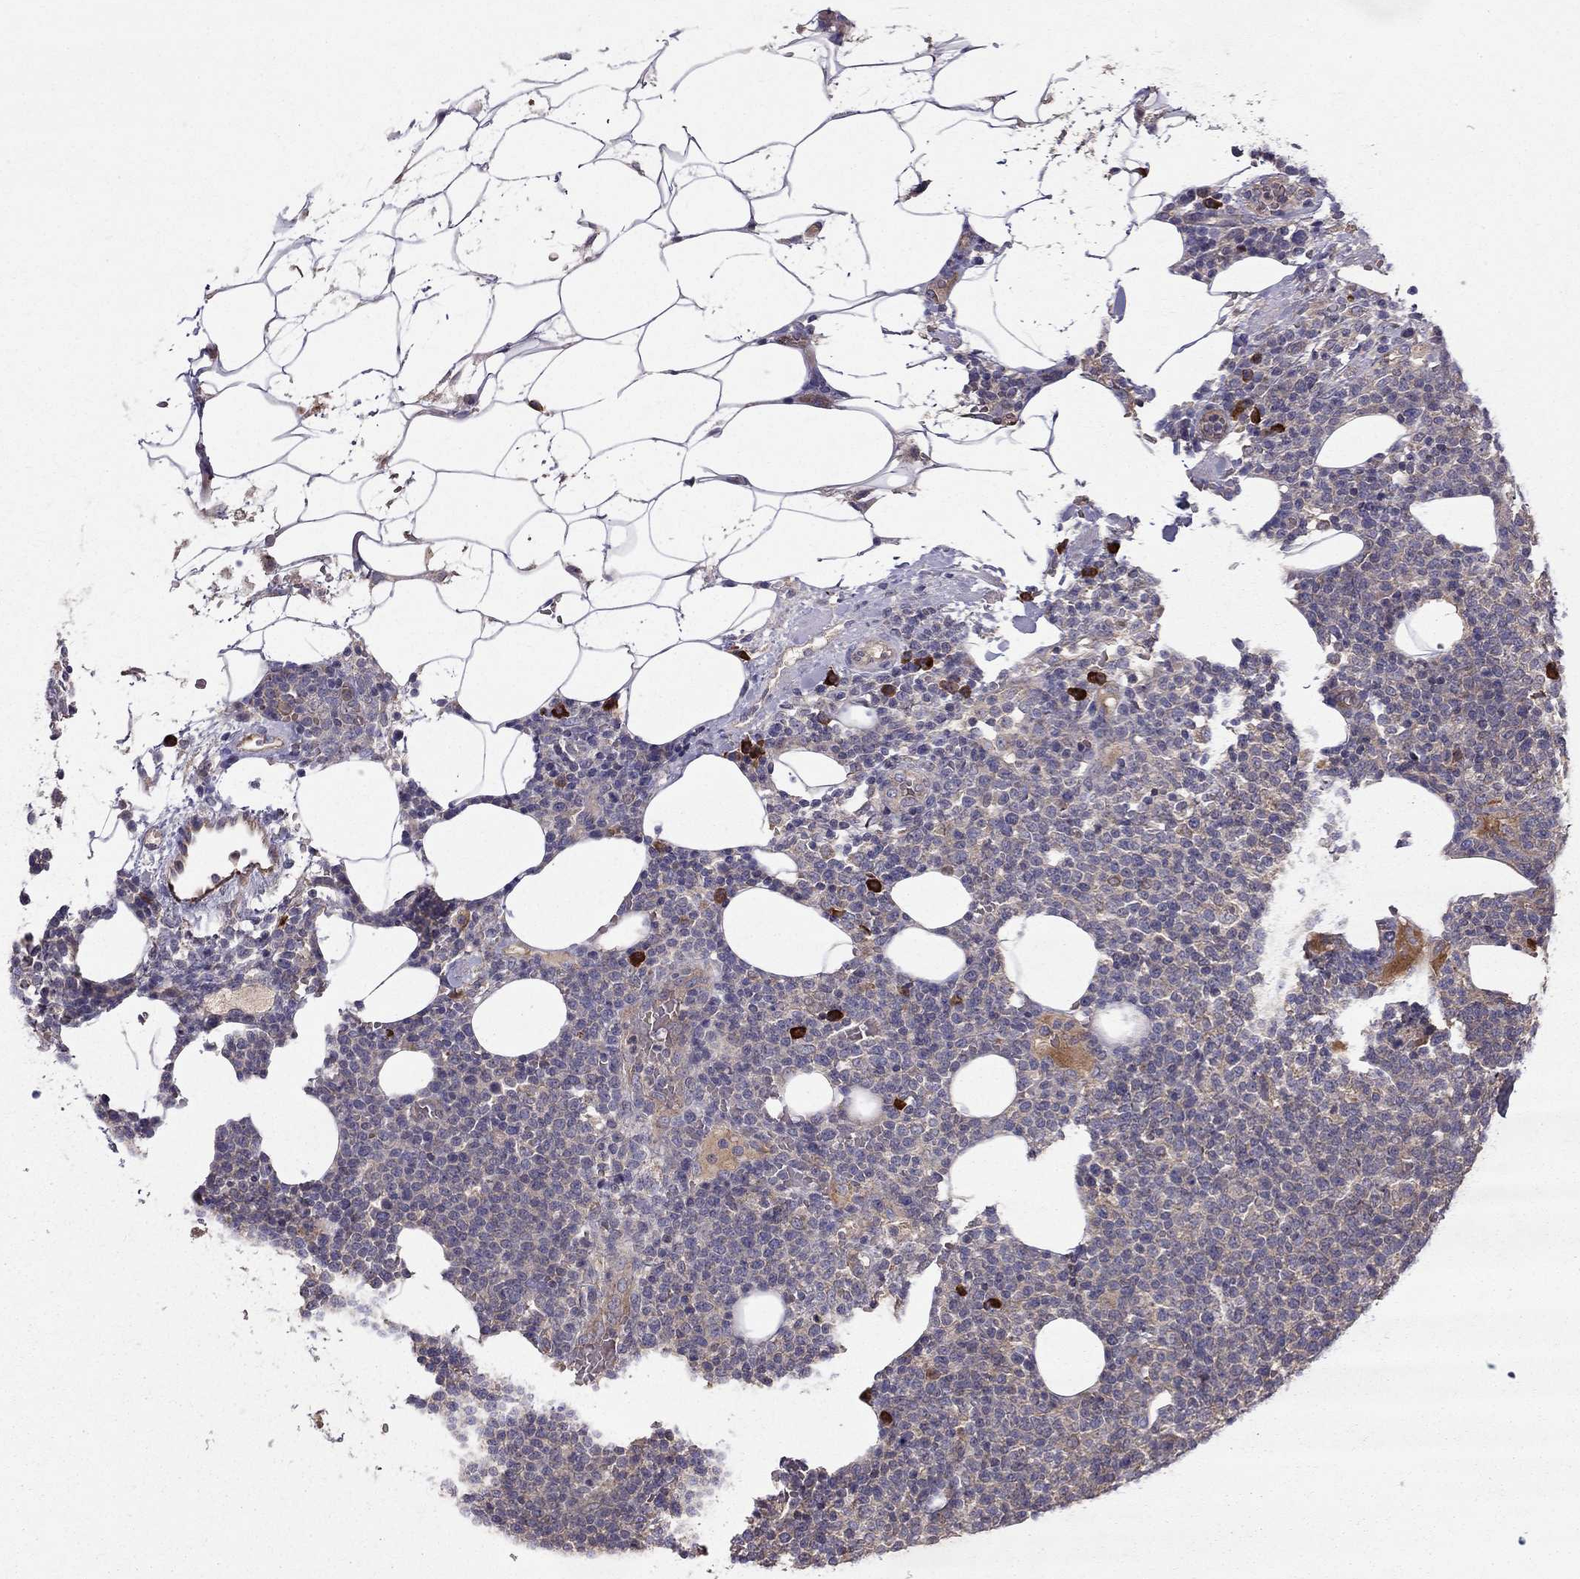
{"staining": {"intensity": "negative", "quantity": "none", "location": "none"}, "tissue": "lymphoma", "cell_type": "Tumor cells", "image_type": "cancer", "snomed": [{"axis": "morphology", "description": "Malignant lymphoma, non-Hodgkin's type, High grade"}, {"axis": "topography", "description": "Lymph node"}], "caption": "High power microscopy histopathology image of an immunohistochemistry image of lymphoma, revealing no significant positivity in tumor cells.", "gene": "PIK3CG", "patient": {"sex": "male", "age": 61}}